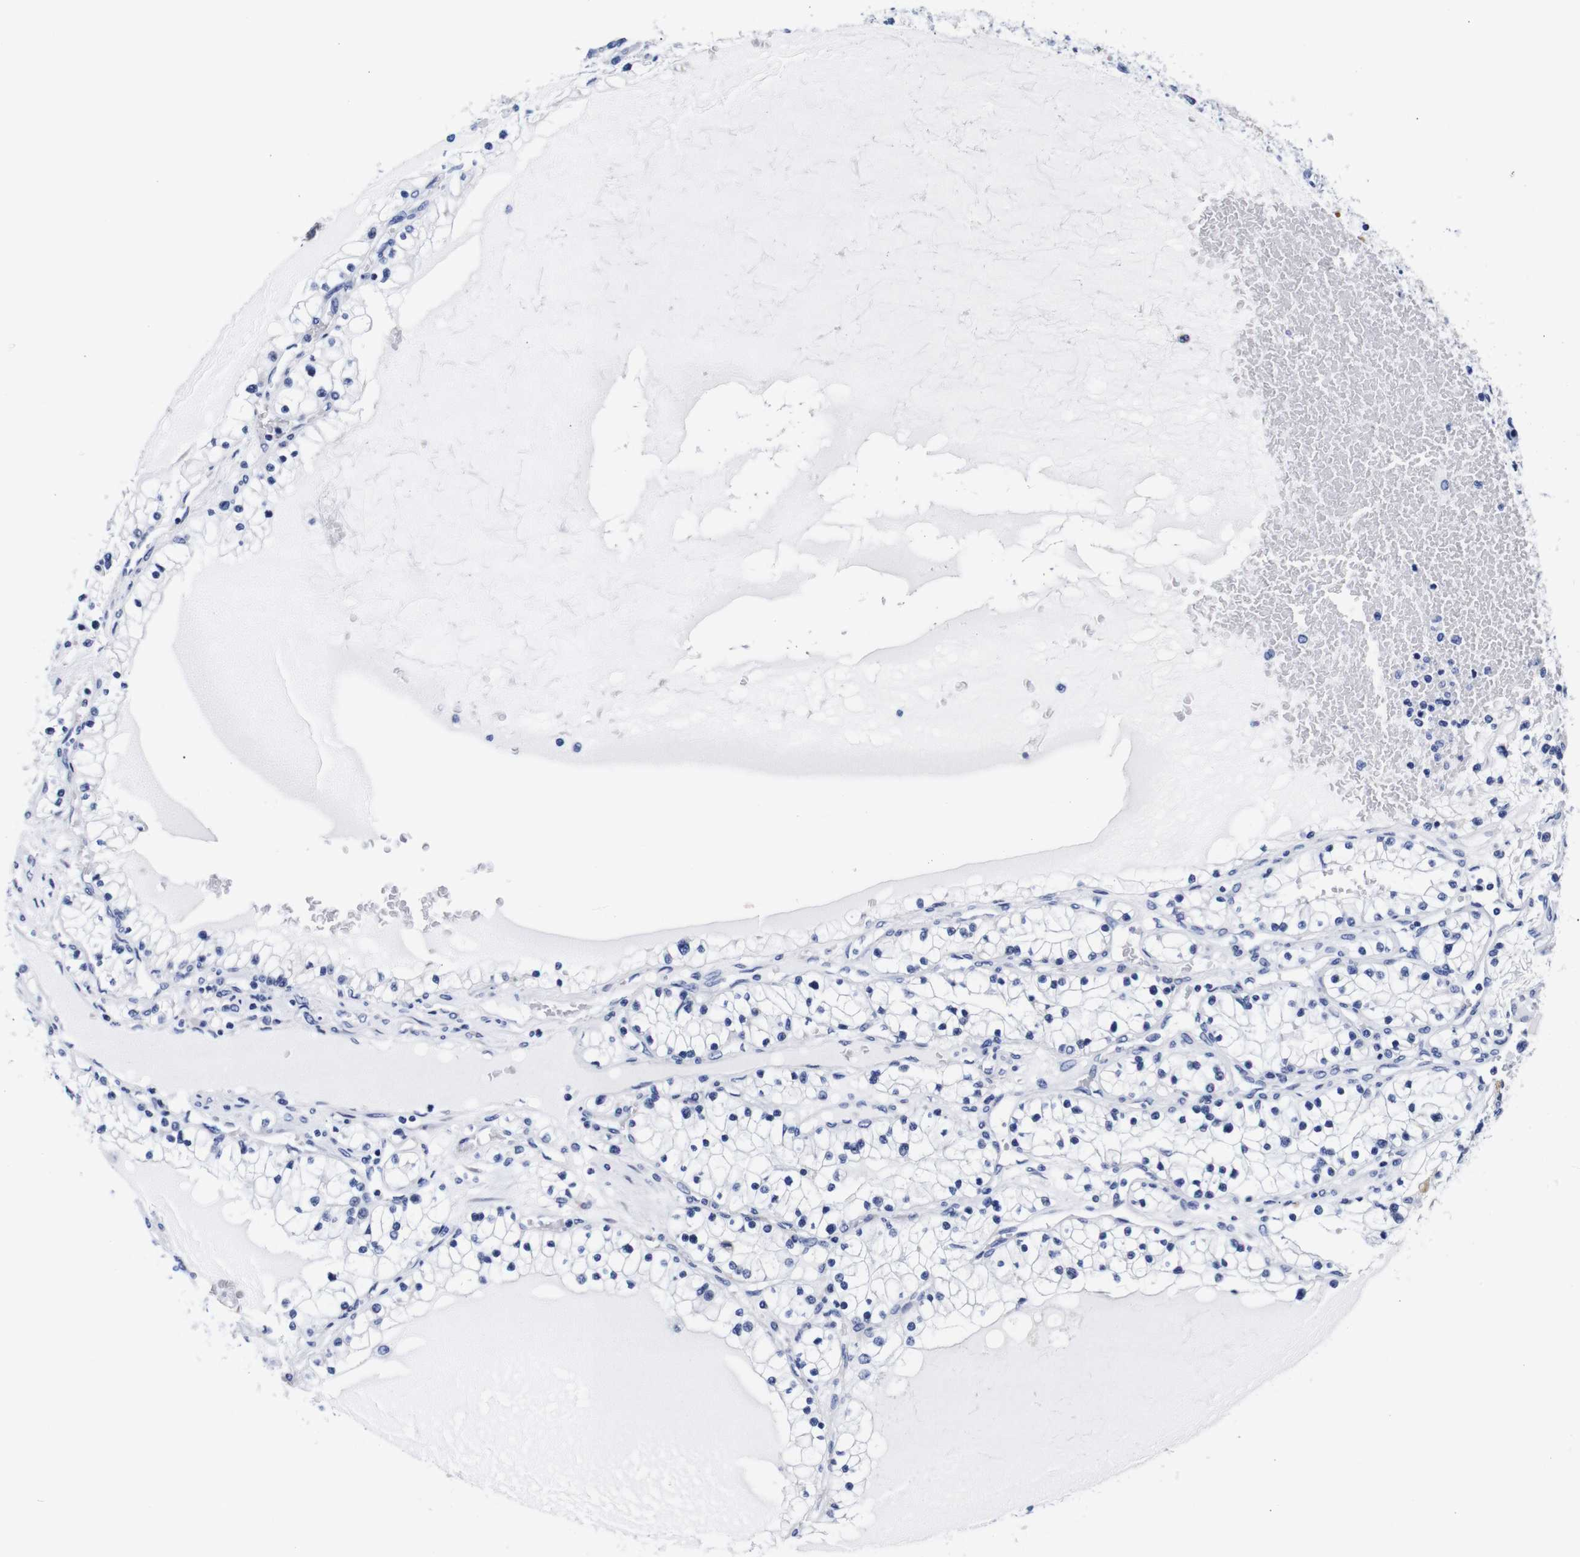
{"staining": {"intensity": "negative", "quantity": "none", "location": "none"}, "tissue": "renal cancer", "cell_type": "Tumor cells", "image_type": "cancer", "snomed": [{"axis": "morphology", "description": "Adenocarcinoma, NOS"}, {"axis": "topography", "description": "Kidney"}], "caption": "A micrograph of human renal adenocarcinoma is negative for staining in tumor cells.", "gene": "CLEC4G", "patient": {"sex": "male", "age": 68}}